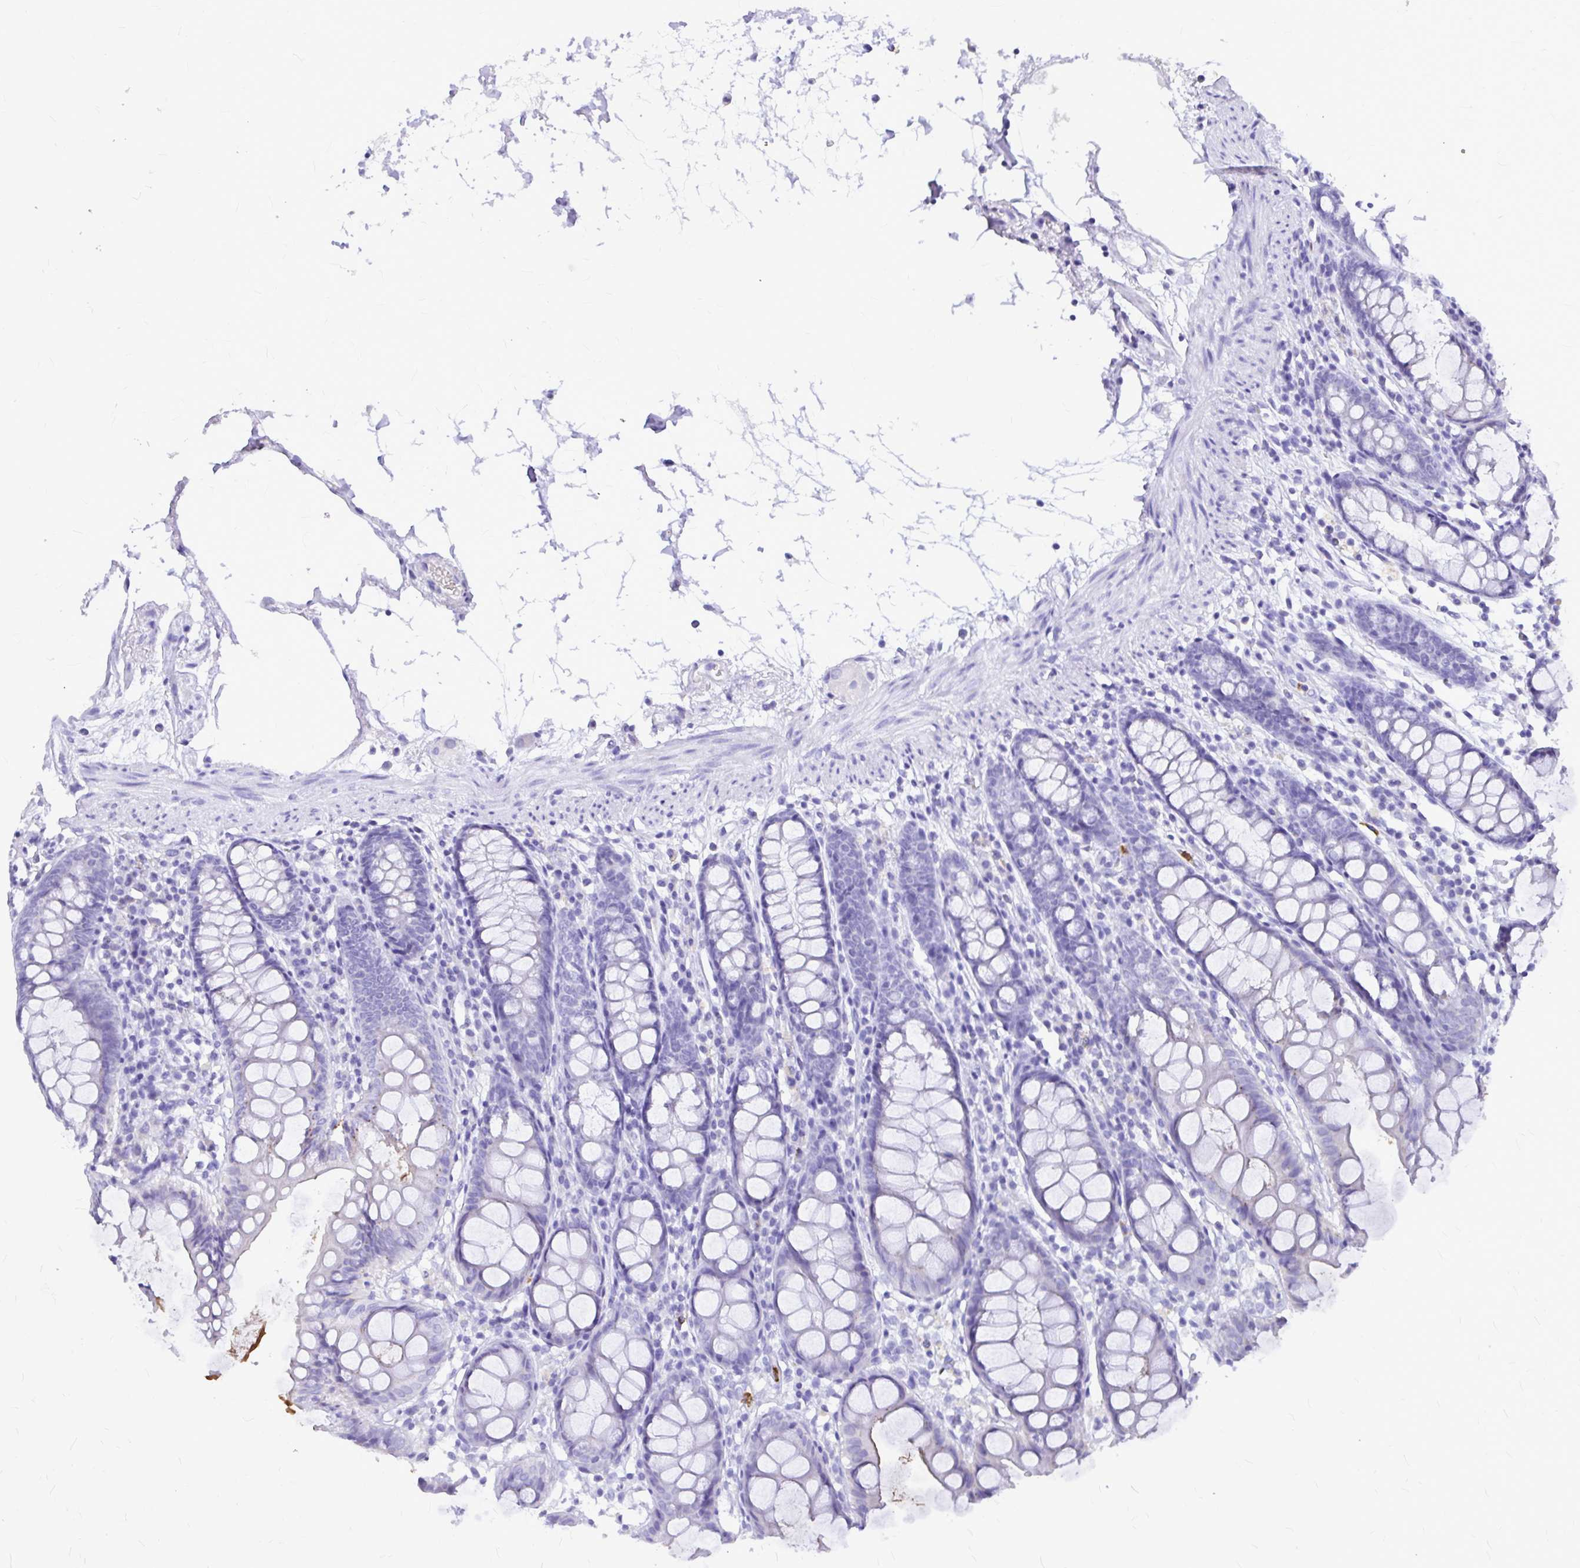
{"staining": {"intensity": "negative", "quantity": "none", "location": "none"}, "tissue": "colon", "cell_type": "Endothelial cells", "image_type": "normal", "snomed": [{"axis": "morphology", "description": "Normal tissue, NOS"}, {"axis": "topography", "description": "Colon"}], "caption": "IHC micrograph of normal colon: colon stained with DAB shows no significant protein staining in endothelial cells.", "gene": "CLEC1B", "patient": {"sex": "female", "age": 84}}